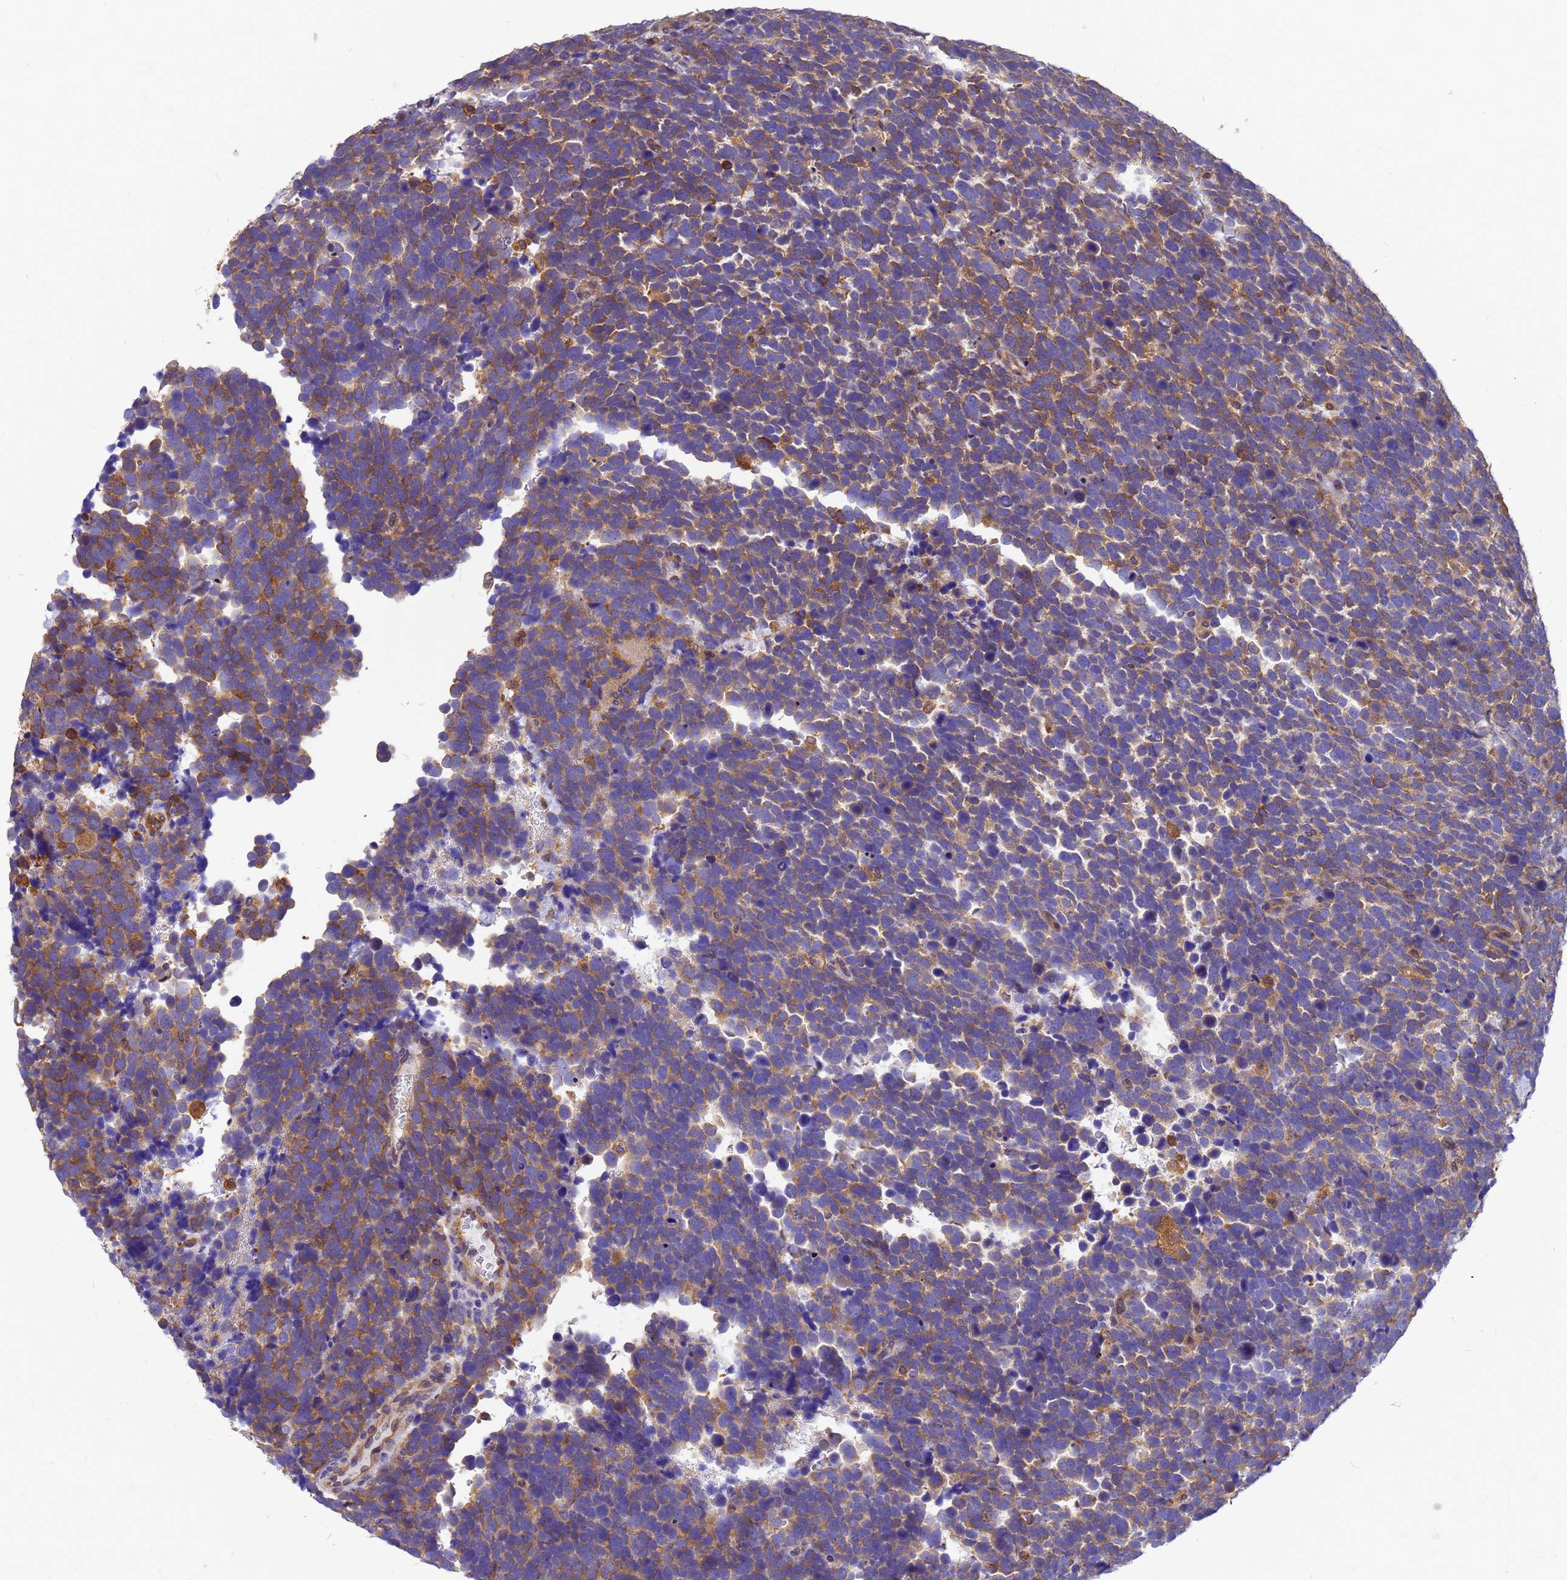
{"staining": {"intensity": "moderate", "quantity": ">75%", "location": "cytoplasmic/membranous"}, "tissue": "urothelial cancer", "cell_type": "Tumor cells", "image_type": "cancer", "snomed": [{"axis": "morphology", "description": "Urothelial carcinoma, High grade"}, {"axis": "topography", "description": "Urinary bladder"}], "caption": "Urothelial cancer stained for a protein (brown) displays moderate cytoplasmic/membranous positive staining in approximately >75% of tumor cells.", "gene": "GID4", "patient": {"sex": "female", "age": 82}}